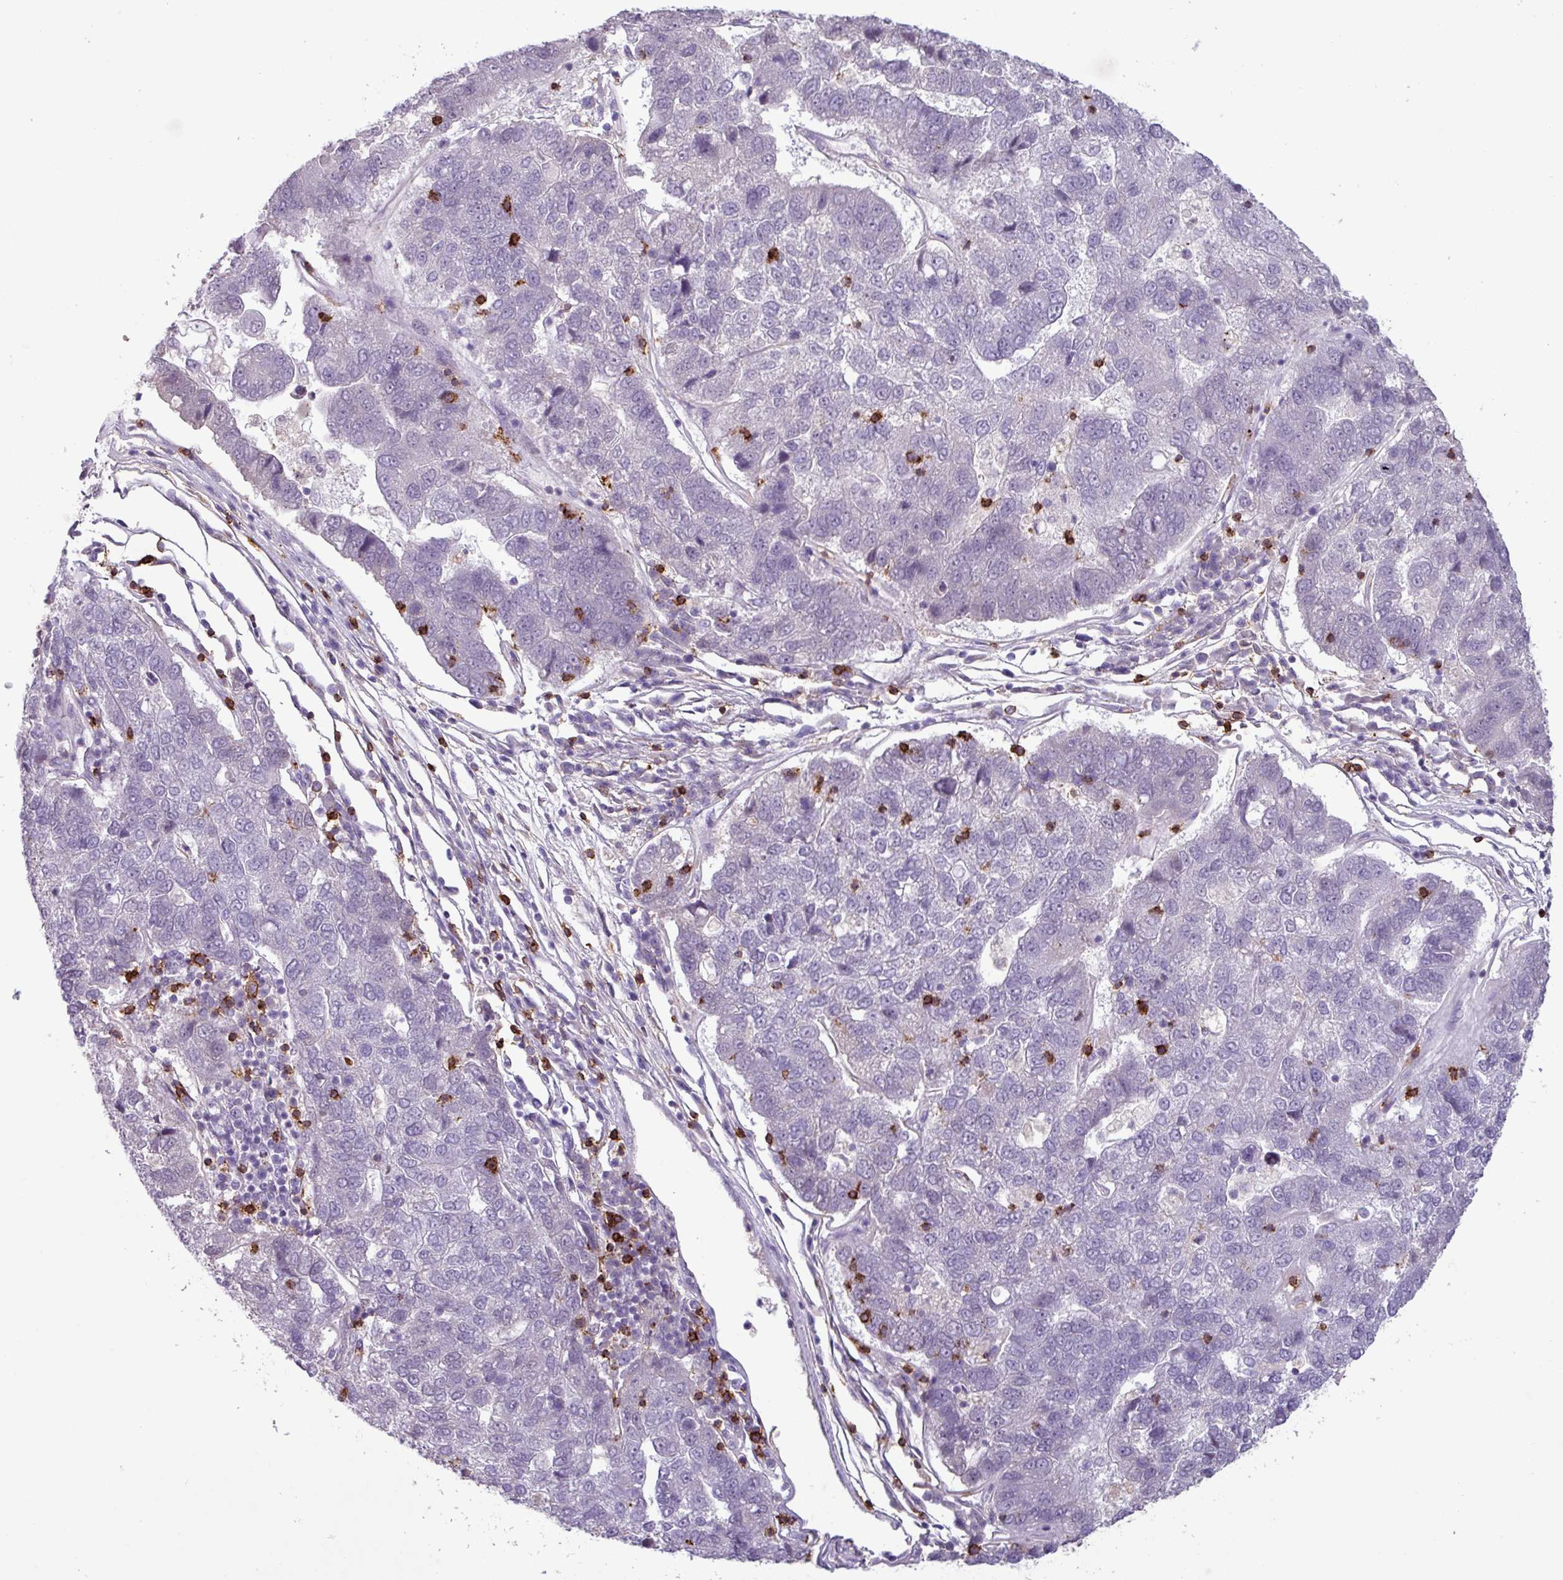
{"staining": {"intensity": "negative", "quantity": "none", "location": "none"}, "tissue": "pancreatic cancer", "cell_type": "Tumor cells", "image_type": "cancer", "snomed": [{"axis": "morphology", "description": "Adenocarcinoma, NOS"}, {"axis": "topography", "description": "Pancreas"}], "caption": "There is no significant positivity in tumor cells of pancreatic cancer (adenocarcinoma).", "gene": "CD8A", "patient": {"sex": "female", "age": 61}}